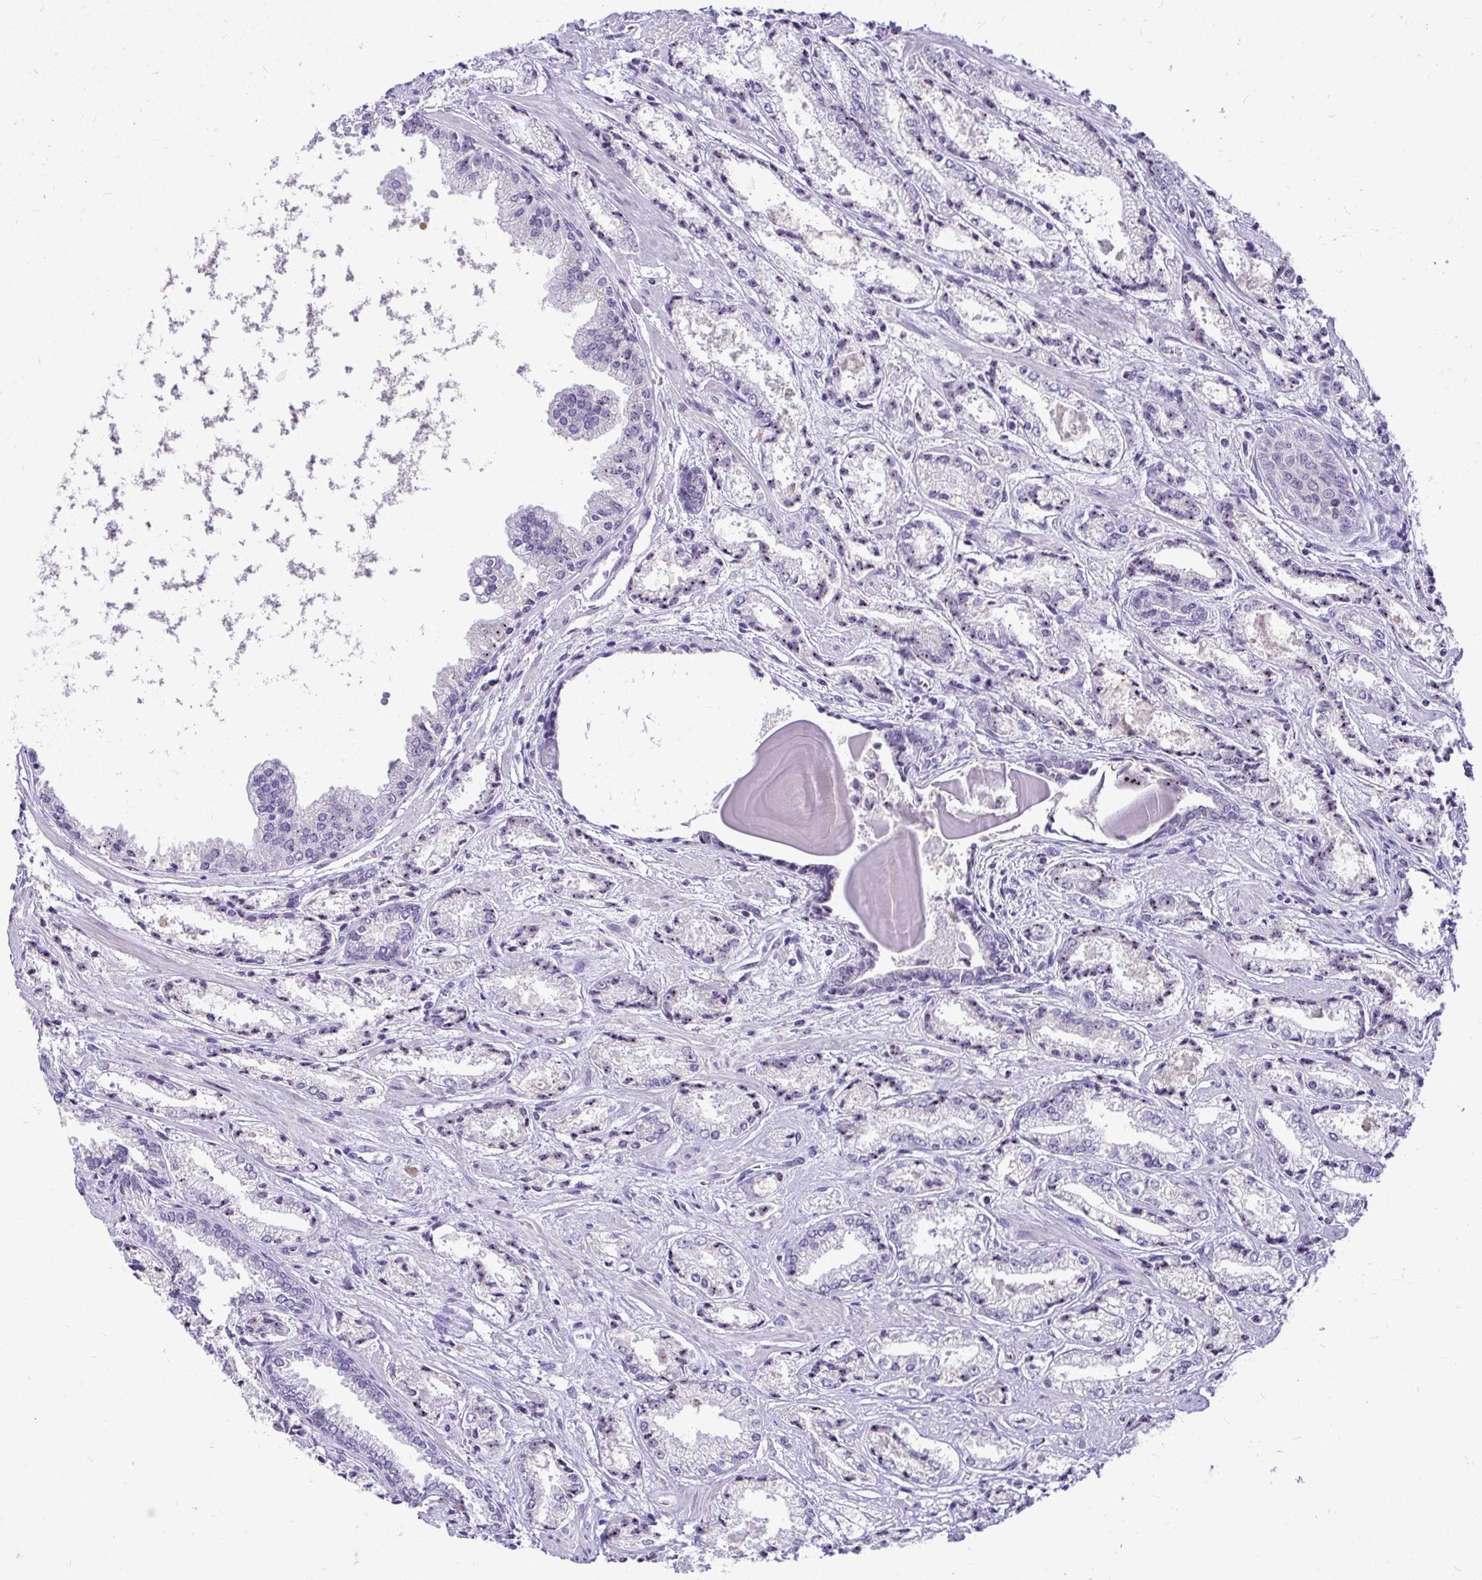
{"staining": {"intensity": "negative", "quantity": "none", "location": "none"}, "tissue": "prostate cancer", "cell_type": "Tumor cells", "image_type": "cancer", "snomed": [{"axis": "morphology", "description": "Adenocarcinoma, High grade"}, {"axis": "topography", "description": "Prostate"}], "caption": "Immunohistochemical staining of adenocarcinoma (high-grade) (prostate) shows no significant positivity in tumor cells.", "gene": "NIFK", "patient": {"sex": "male", "age": 64}}